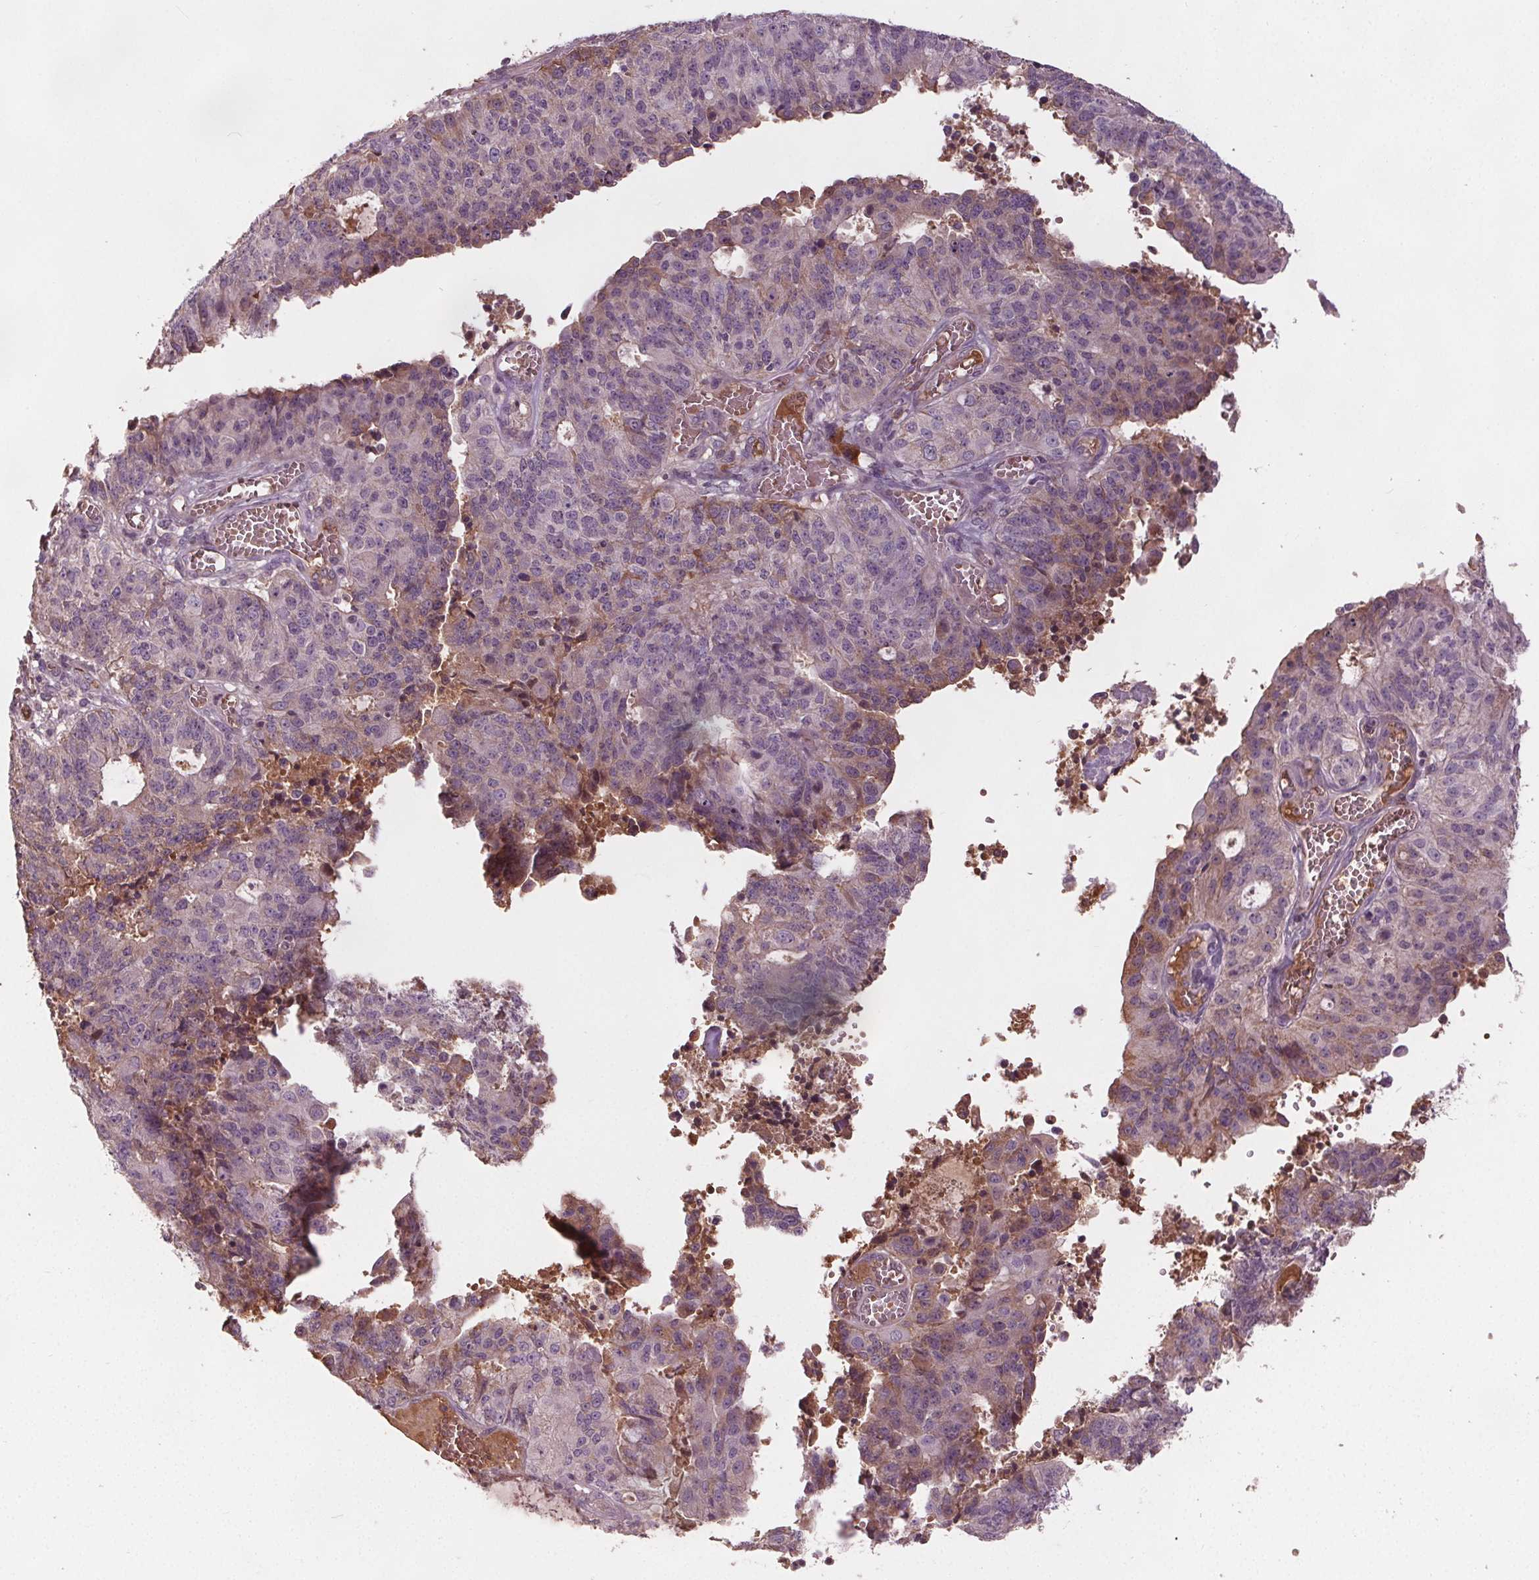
{"staining": {"intensity": "negative", "quantity": "none", "location": "none"}, "tissue": "endometrial cancer", "cell_type": "Tumor cells", "image_type": "cancer", "snomed": [{"axis": "morphology", "description": "Adenocarcinoma, NOS"}, {"axis": "topography", "description": "Endometrium"}], "caption": "This is a photomicrograph of immunohistochemistry staining of endometrial cancer, which shows no expression in tumor cells.", "gene": "PDGFD", "patient": {"sex": "female", "age": 82}}